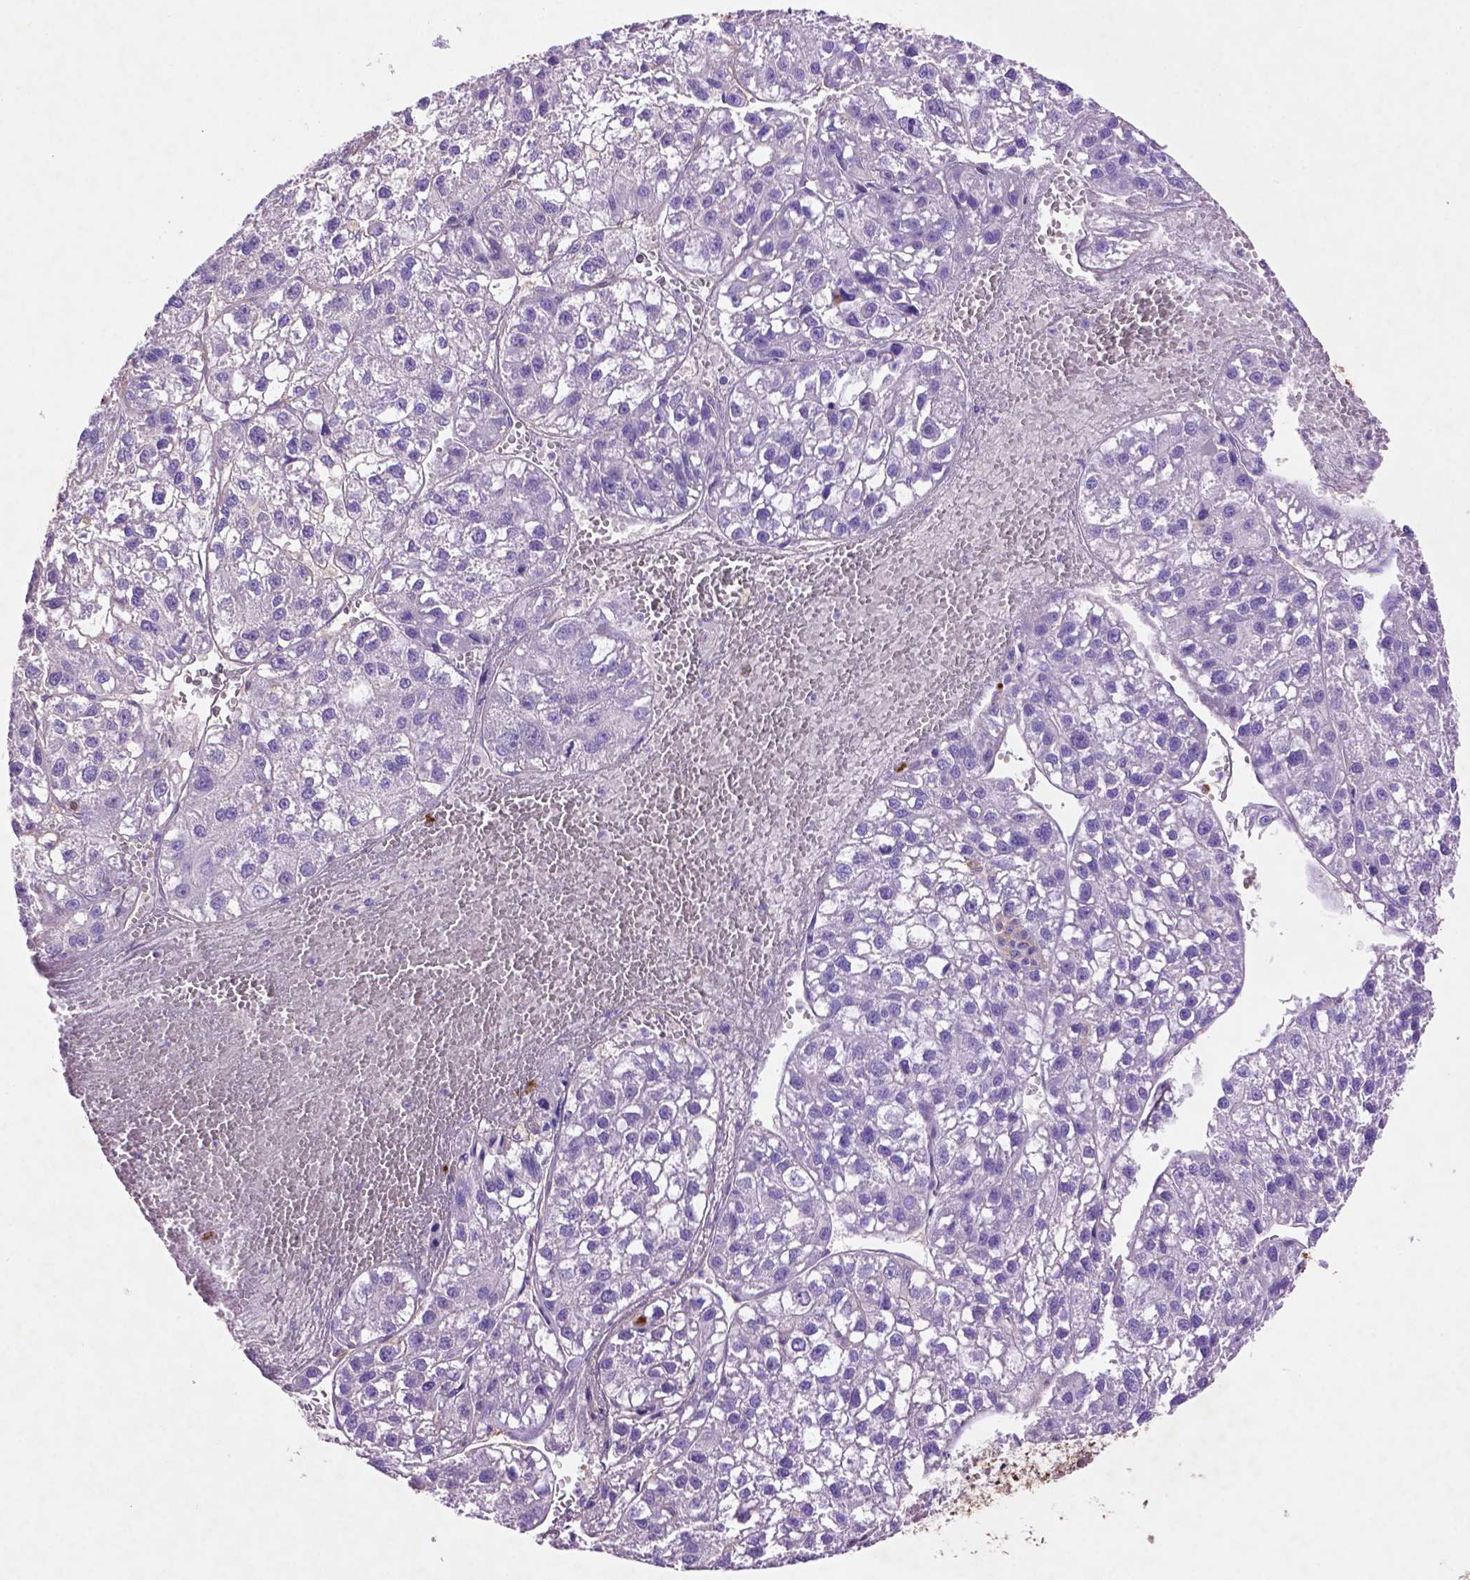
{"staining": {"intensity": "negative", "quantity": "none", "location": "none"}, "tissue": "liver cancer", "cell_type": "Tumor cells", "image_type": "cancer", "snomed": [{"axis": "morphology", "description": "Carcinoma, Hepatocellular, NOS"}, {"axis": "topography", "description": "Liver"}], "caption": "Image shows no significant protein positivity in tumor cells of liver hepatocellular carcinoma.", "gene": "GDPD5", "patient": {"sex": "female", "age": 70}}